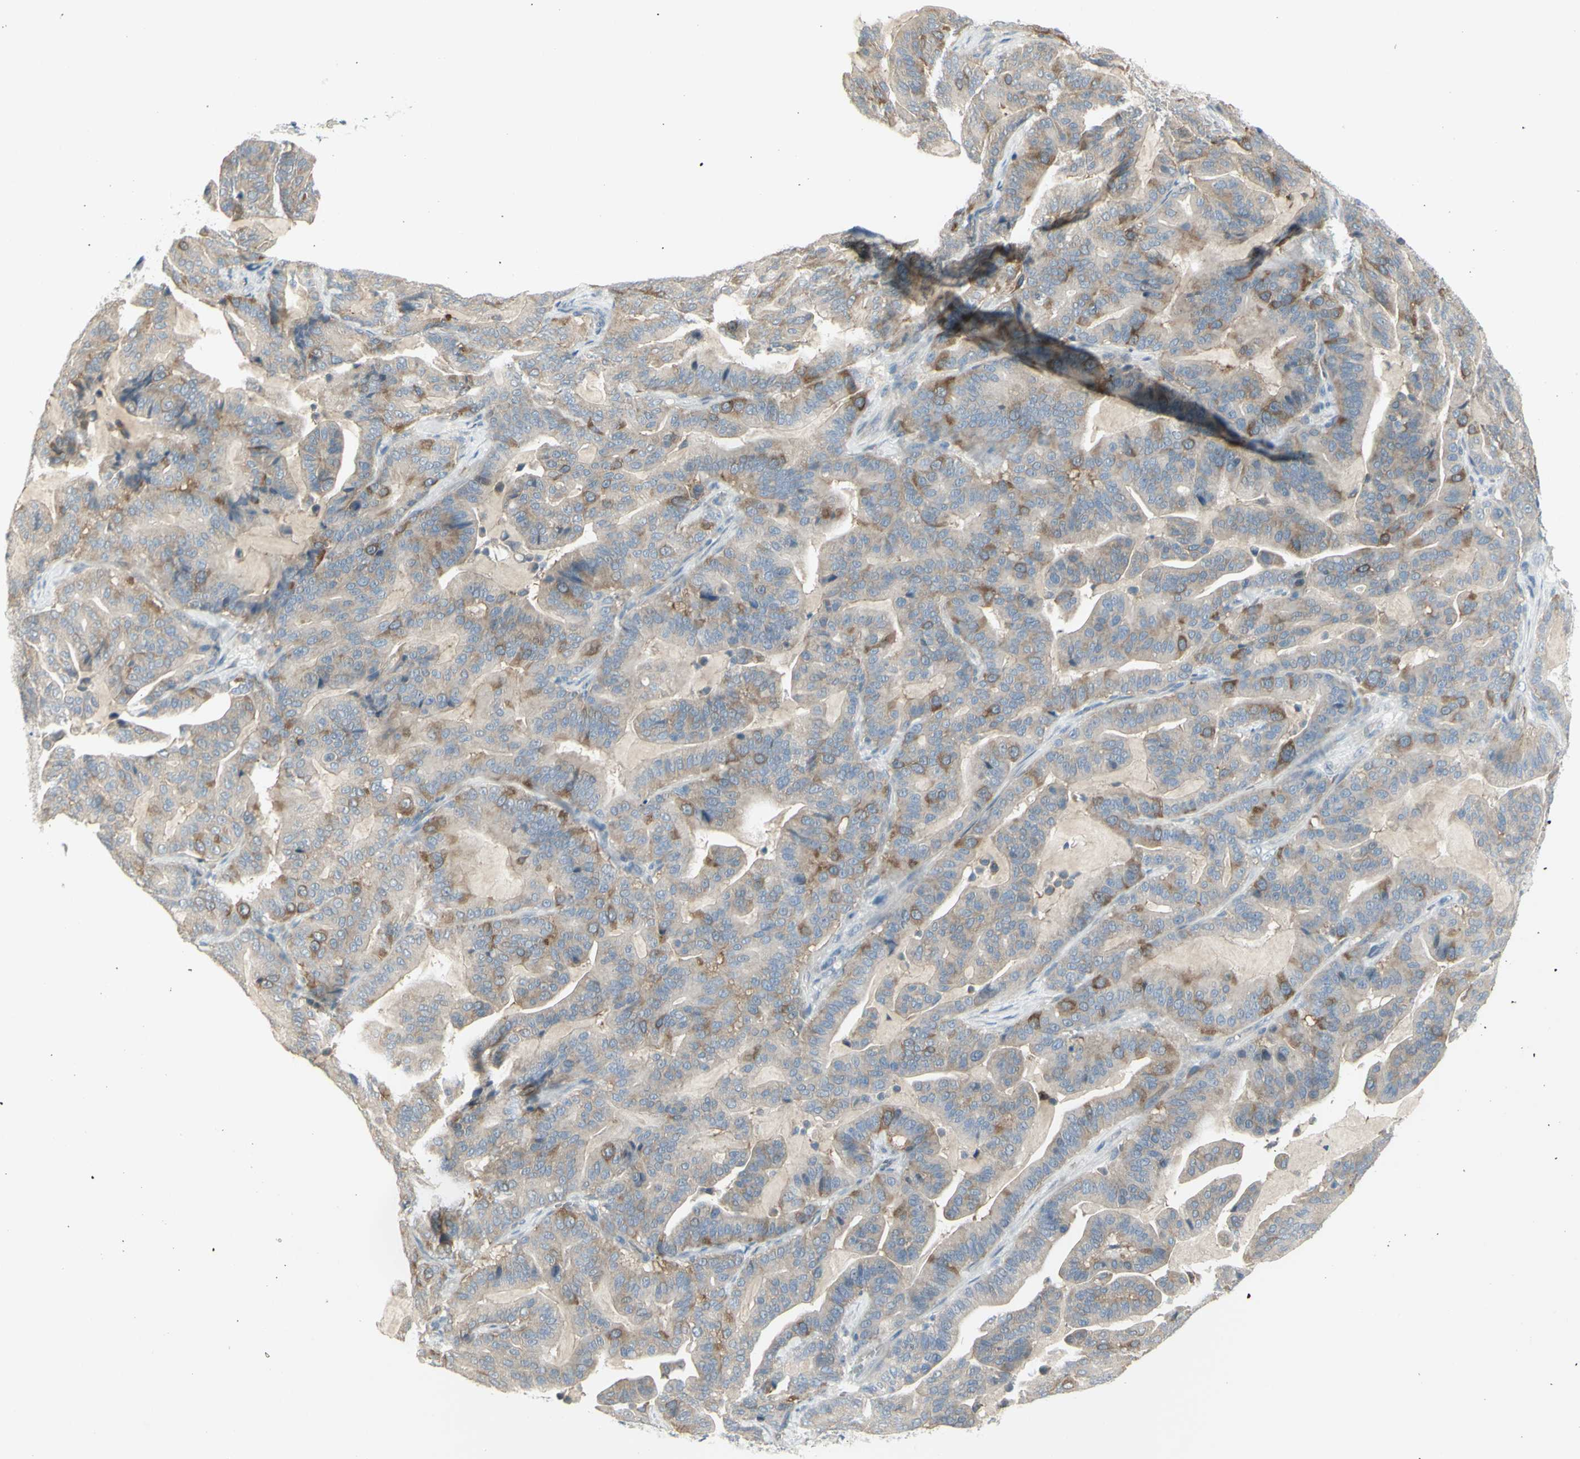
{"staining": {"intensity": "moderate", "quantity": "25%-75%", "location": "cytoplasmic/membranous"}, "tissue": "pancreatic cancer", "cell_type": "Tumor cells", "image_type": "cancer", "snomed": [{"axis": "morphology", "description": "Adenocarcinoma, NOS"}, {"axis": "topography", "description": "Pancreas"}], "caption": "A brown stain shows moderate cytoplasmic/membranous expression of a protein in human pancreatic cancer tumor cells.", "gene": "CCNB2", "patient": {"sex": "male", "age": 63}}